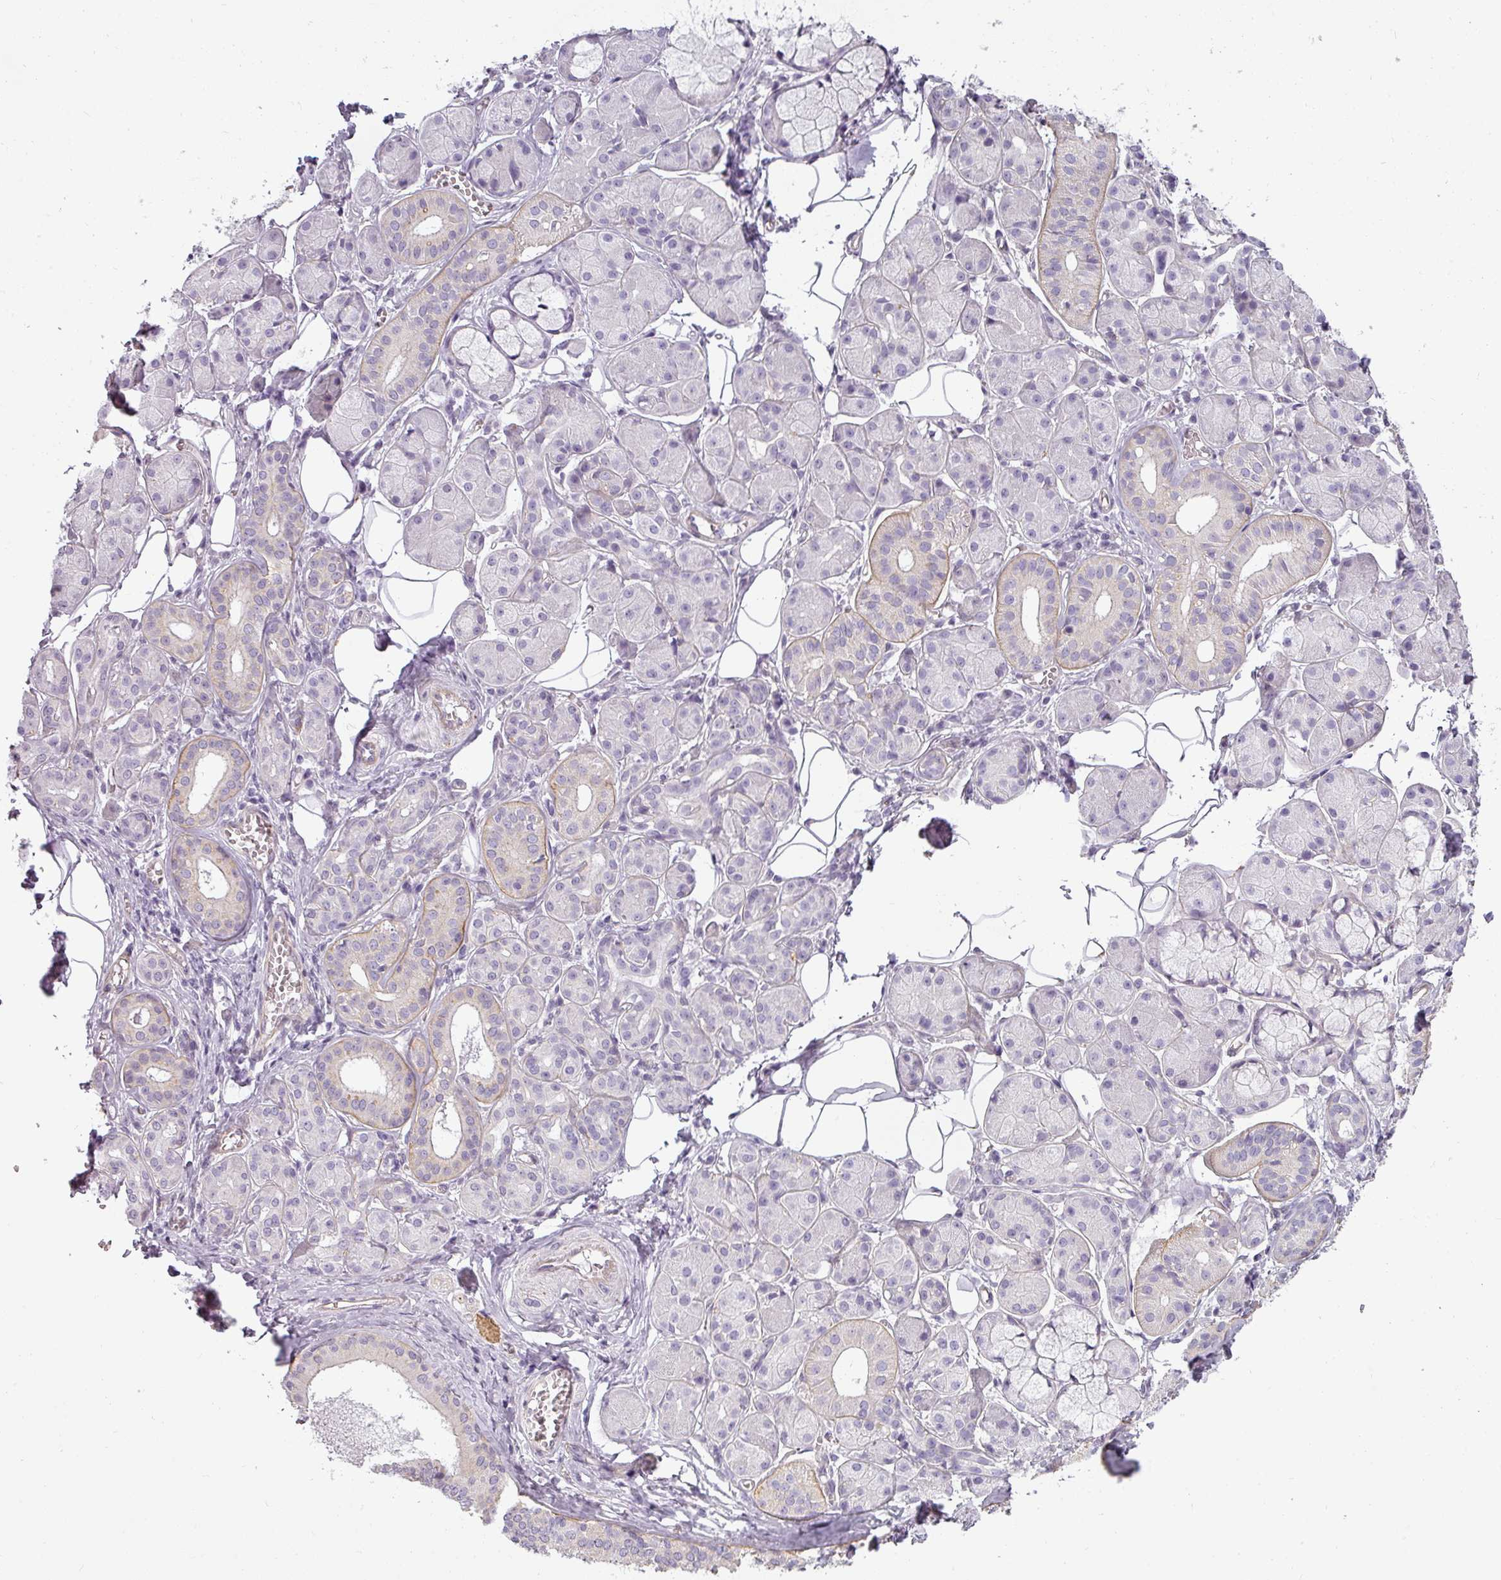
{"staining": {"intensity": "weak", "quantity": "<25%", "location": "cytoplasmic/membranous"}, "tissue": "salivary gland", "cell_type": "Glandular cells", "image_type": "normal", "snomed": [{"axis": "morphology", "description": "Squamous cell carcinoma, NOS"}, {"axis": "topography", "description": "Skin"}, {"axis": "topography", "description": "Head-Neck"}], "caption": "Immunohistochemistry (IHC) photomicrograph of benign human salivary gland stained for a protein (brown), which reveals no staining in glandular cells. Brightfield microscopy of immunohistochemistry (IHC) stained with DAB (brown) and hematoxylin (blue), captured at high magnification.", "gene": "ASB1", "patient": {"sex": "male", "age": 80}}